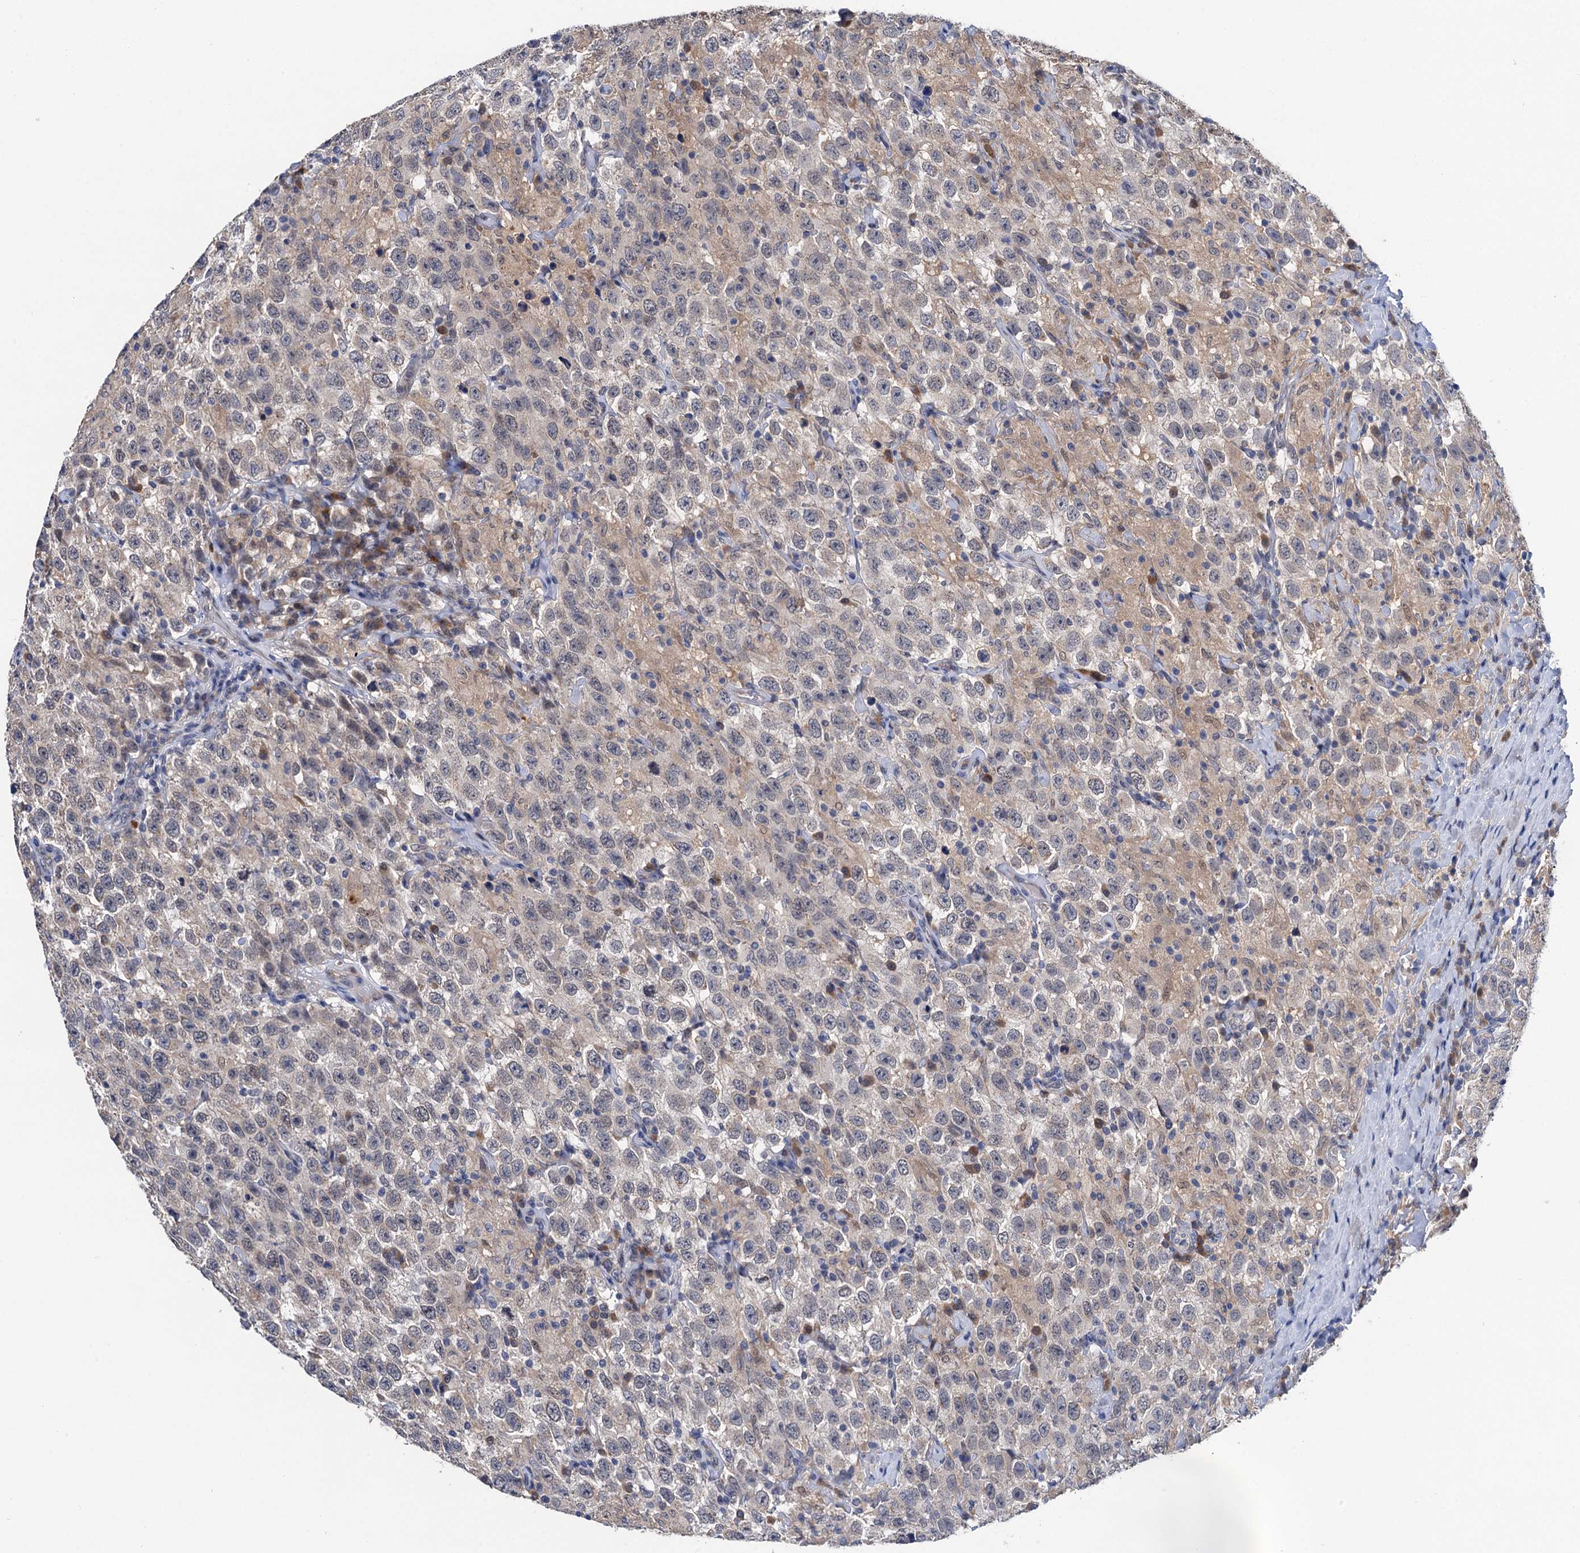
{"staining": {"intensity": "negative", "quantity": "none", "location": "none"}, "tissue": "testis cancer", "cell_type": "Tumor cells", "image_type": "cancer", "snomed": [{"axis": "morphology", "description": "Seminoma, NOS"}, {"axis": "topography", "description": "Testis"}], "caption": "Image shows no significant protein staining in tumor cells of testis cancer.", "gene": "TMEM39B", "patient": {"sex": "male", "age": 41}}